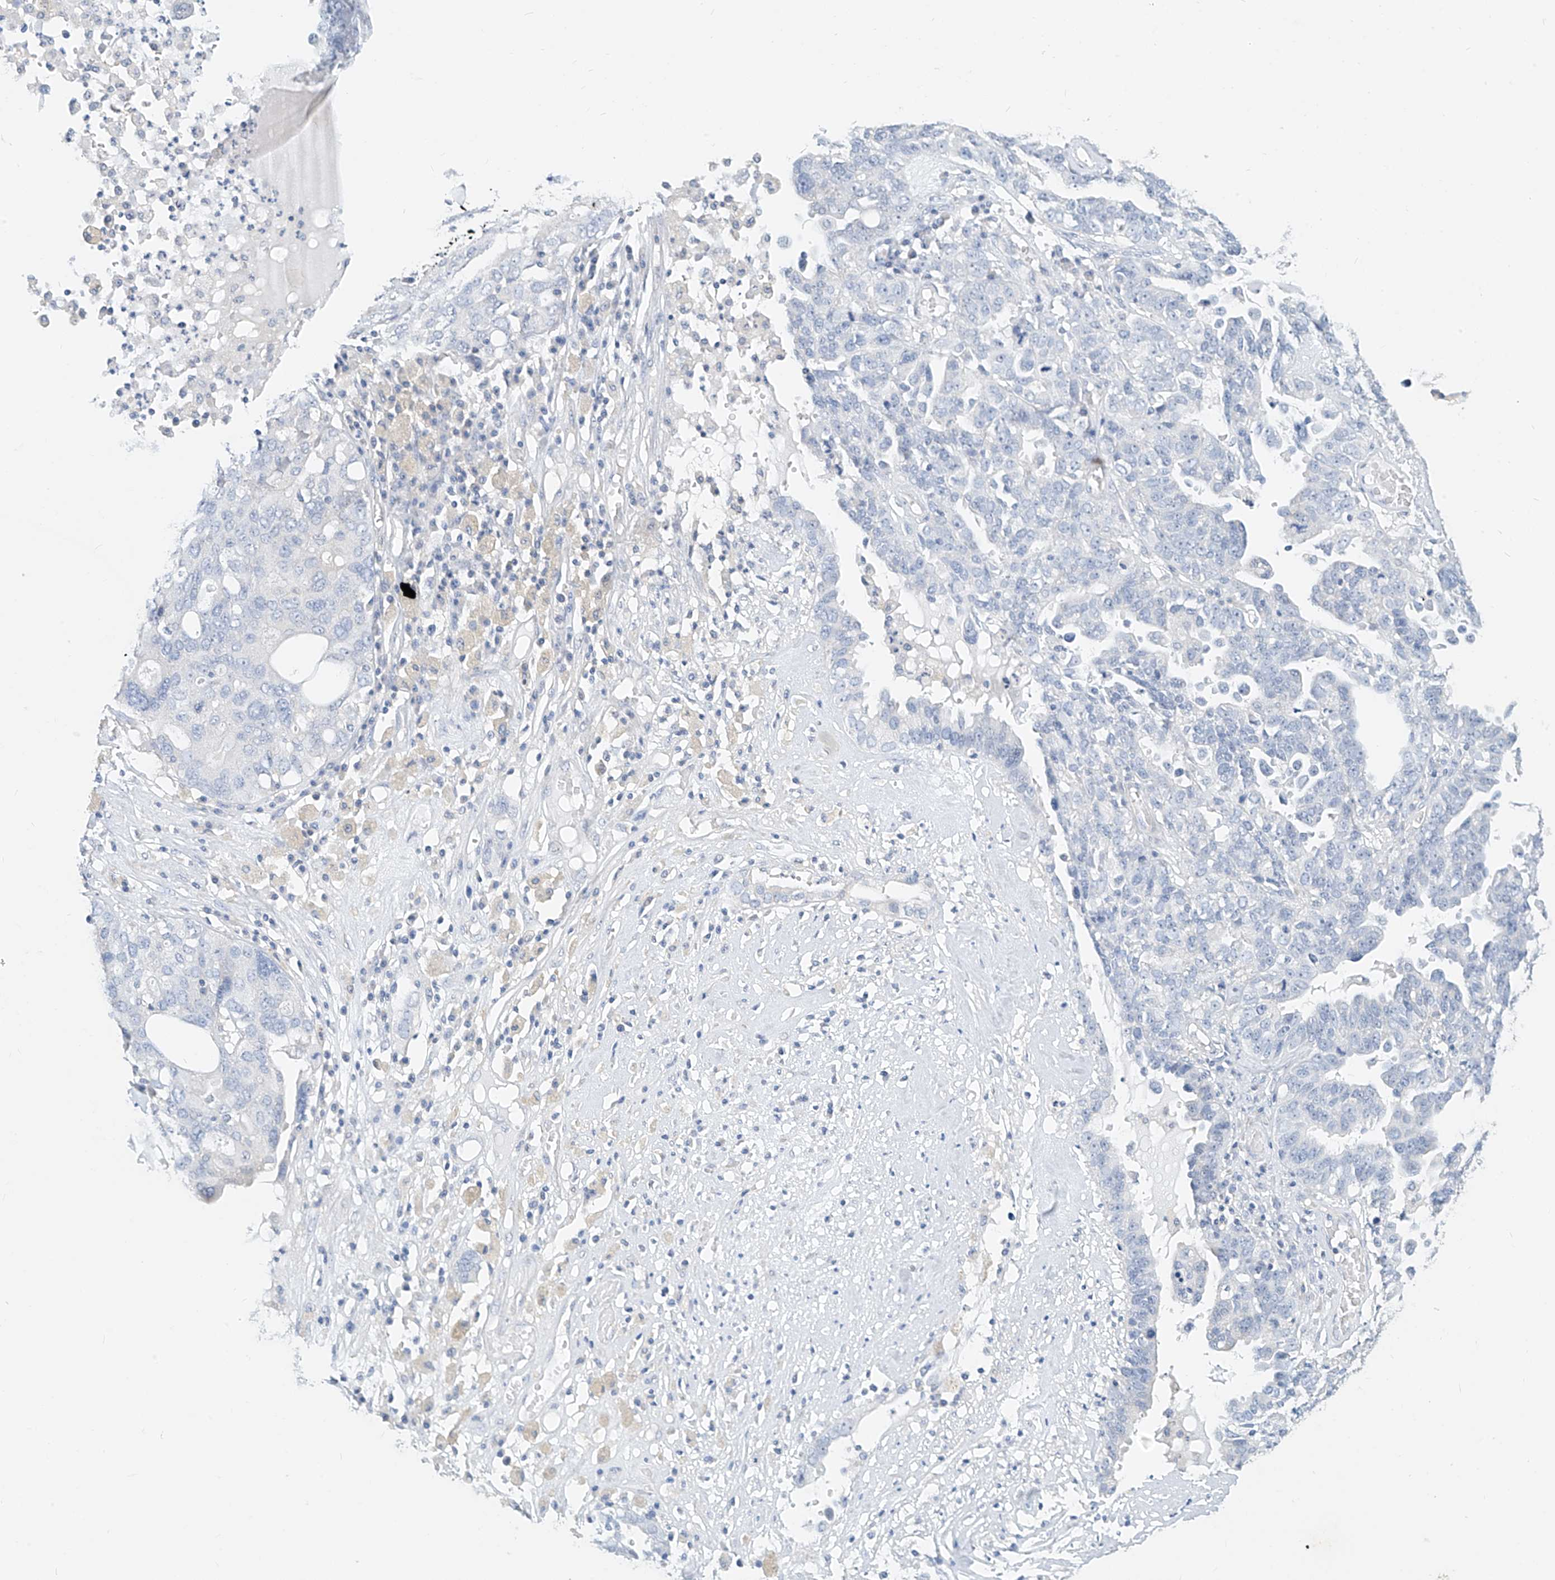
{"staining": {"intensity": "negative", "quantity": "none", "location": "none"}, "tissue": "ovarian cancer", "cell_type": "Tumor cells", "image_type": "cancer", "snomed": [{"axis": "morphology", "description": "Carcinoma, endometroid"}, {"axis": "topography", "description": "Ovary"}], "caption": "Immunohistochemistry of ovarian cancer (endometroid carcinoma) exhibits no positivity in tumor cells. The staining is performed using DAB (3,3'-diaminobenzidine) brown chromogen with nuclei counter-stained in using hematoxylin.", "gene": "ZZEF1", "patient": {"sex": "female", "age": 62}}